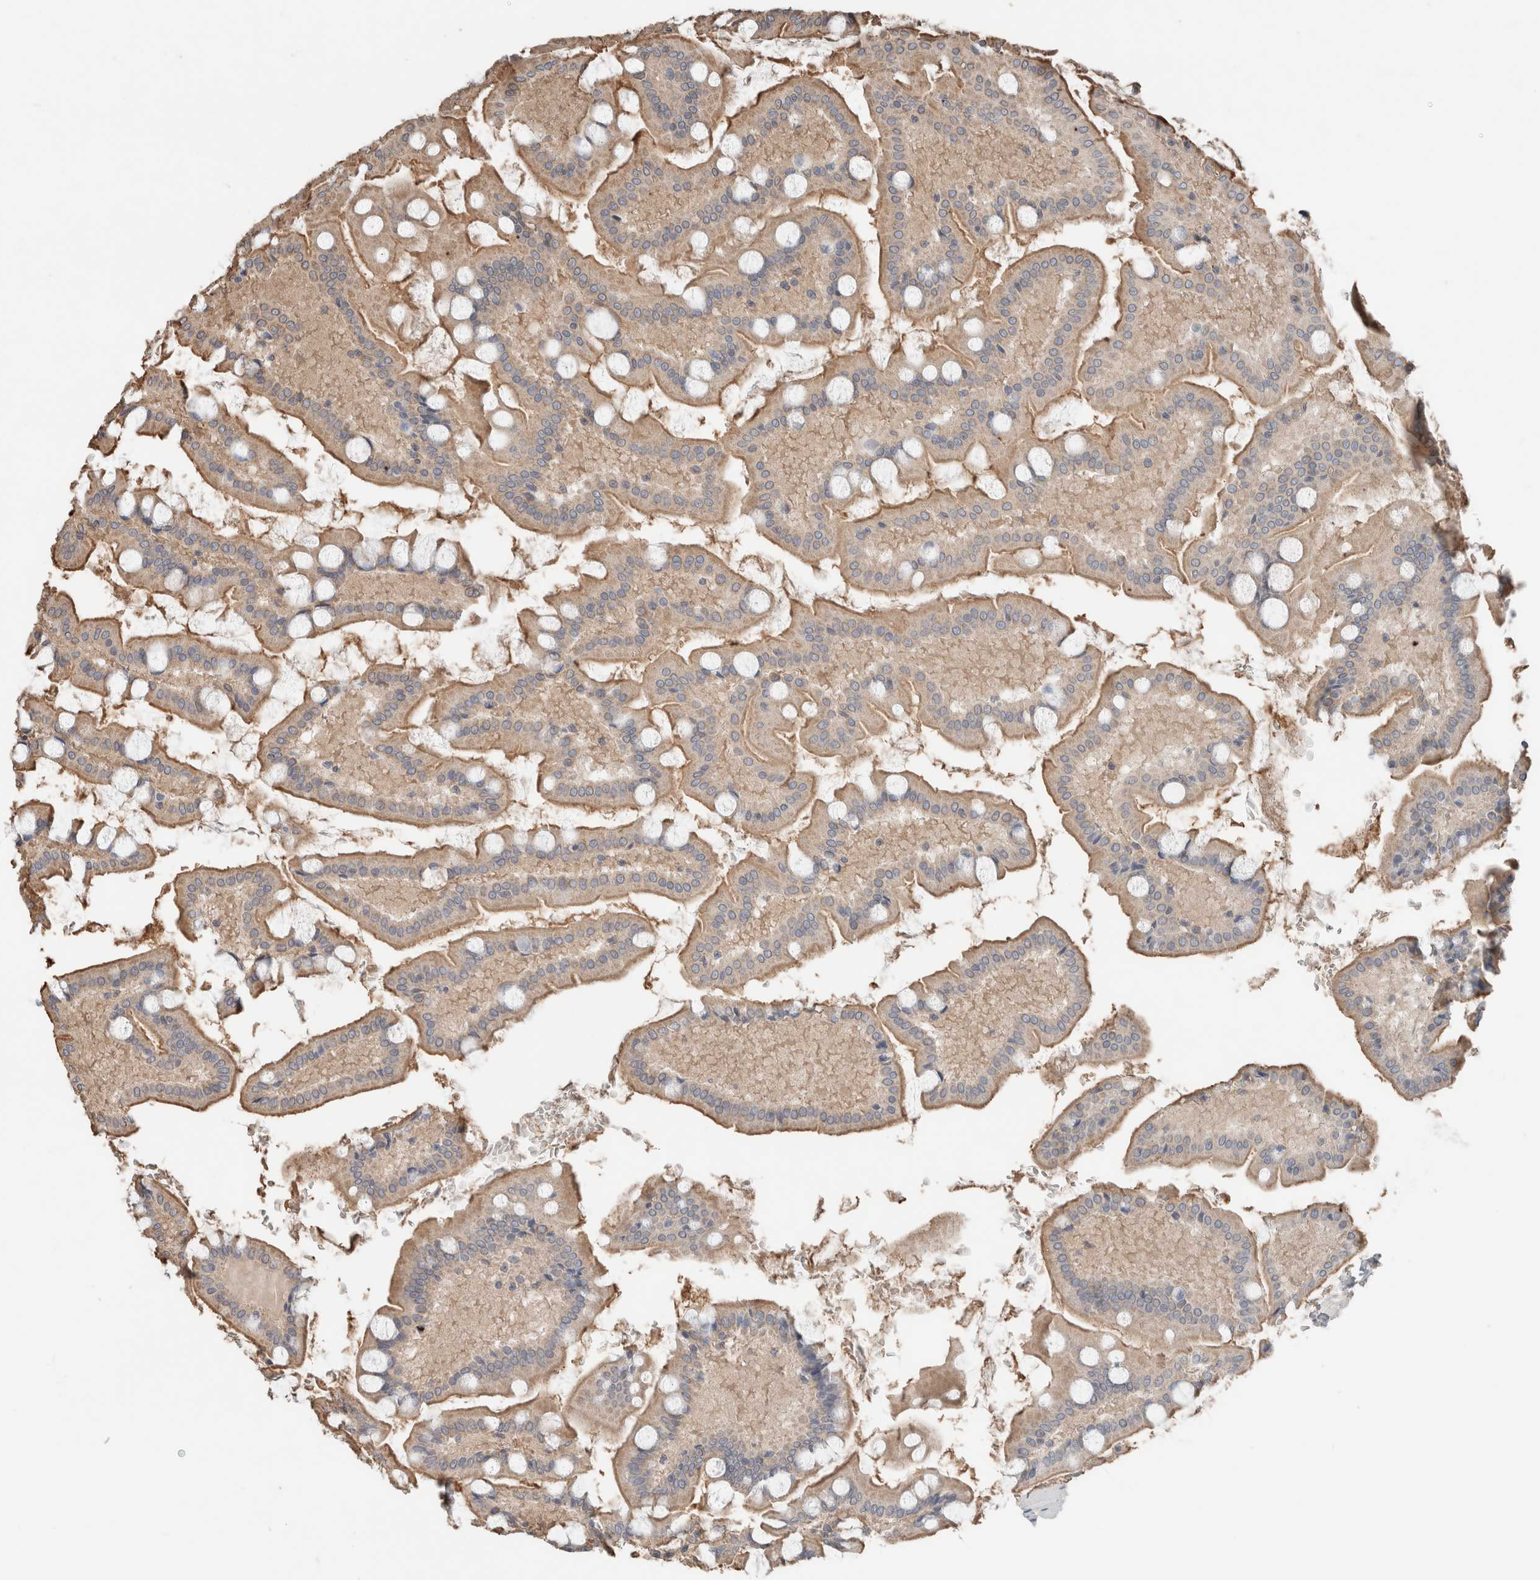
{"staining": {"intensity": "moderate", "quantity": ">75%", "location": "cytoplasmic/membranous"}, "tissue": "small intestine", "cell_type": "Glandular cells", "image_type": "normal", "snomed": [{"axis": "morphology", "description": "Normal tissue, NOS"}, {"axis": "topography", "description": "Small intestine"}], "caption": "DAB (3,3'-diaminobenzidine) immunohistochemical staining of normal human small intestine displays moderate cytoplasmic/membranous protein staining in about >75% of glandular cells.", "gene": "ERAP2", "patient": {"sex": "male", "age": 41}}